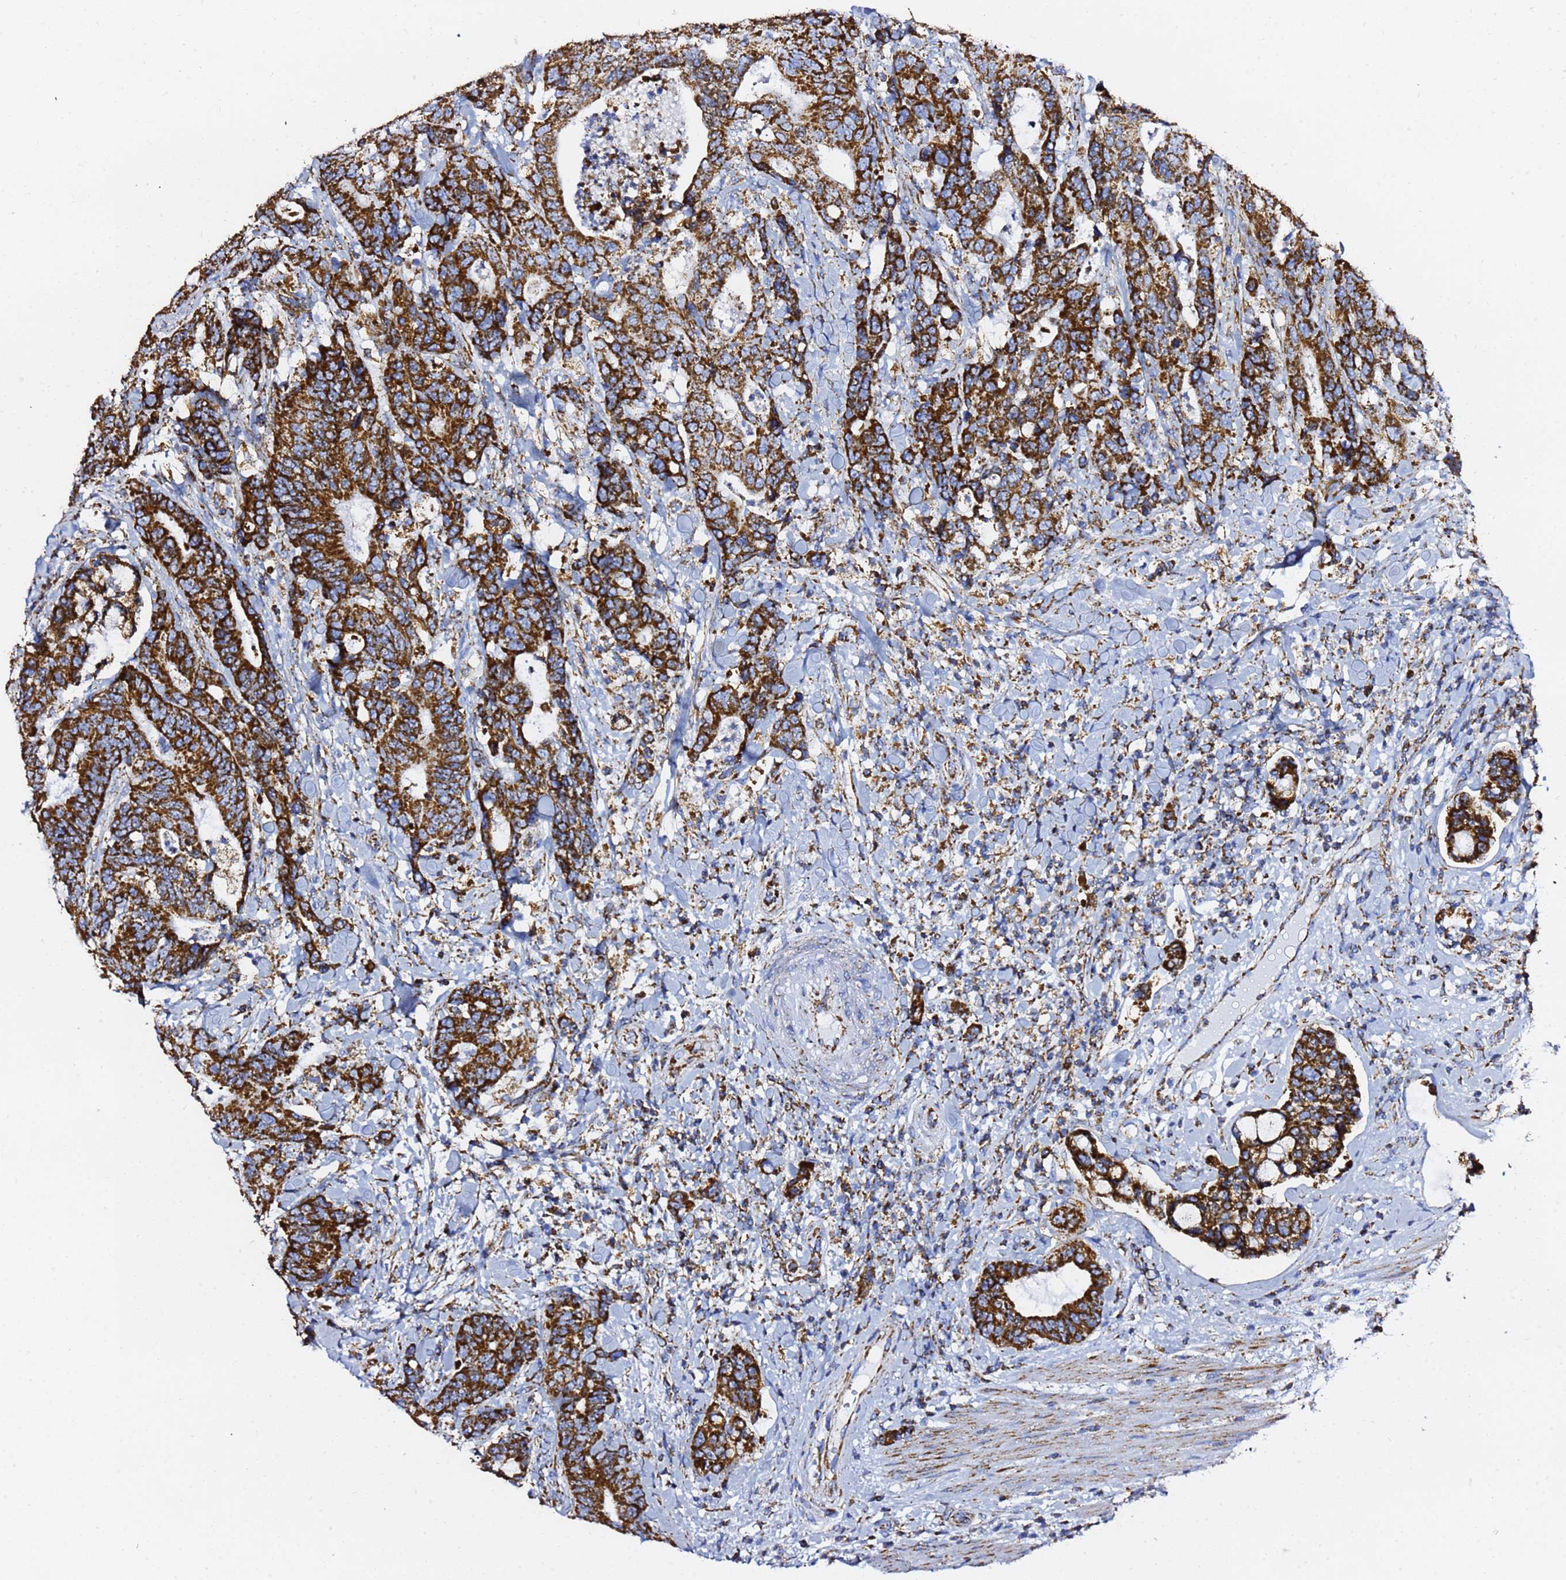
{"staining": {"intensity": "strong", "quantity": ">75%", "location": "cytoplasmic/membranous"}, "tissue": "colorectal cancer", "cell_type": "Tumor cells", "image_type": "cancer", "snomed": [{"axis": "morphology", "description": "Adenocarcinoma, NOS"}, {"axis": "topography", "description": "Colon"}], "caption": "This histopathology image demonstrates immunohistochemistry staining of human colorectal adenocarcinoma, with high strong cytoplasmic/membranous staining in approximately >75% of tumor cells.", "gene": "PHB2", "patient": {"sex": "female", "age": 82}}